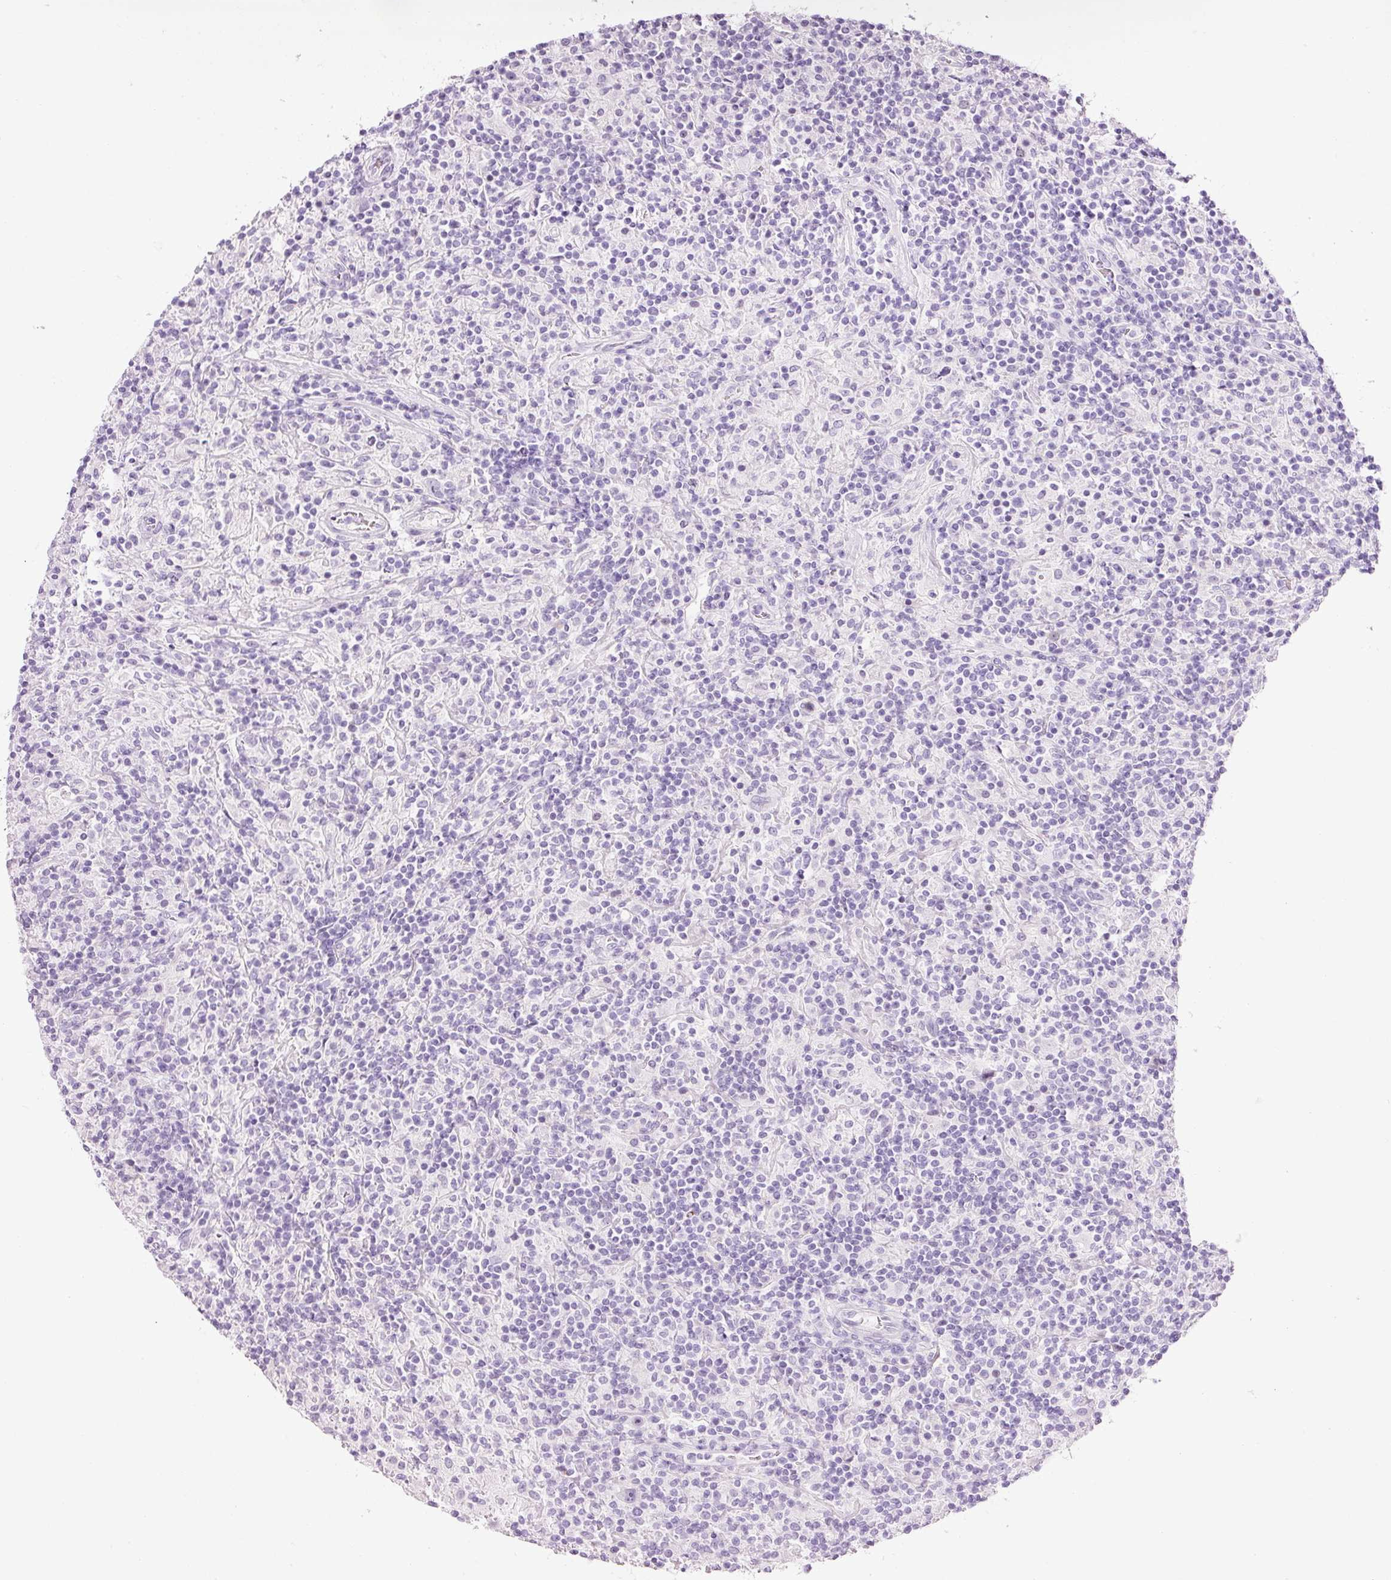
{"staining": {"intensity": "negative", "quantity": "none", "location": "none"}, "tissue": "lymphoma", "cell_type": "Tumor cells", "image_type": "cancer", "snomed": [{"axis": "morphology", "description": "Hodgkin's disease, NOS"}, {"axis": "topography", "description": "Lymph node"}], "caption": "Lymphoma stained for a protein using IHC reveals no positivity tumor cells.", "gene": "KLF1", "patient": {"sex": "male", "age": 70}}